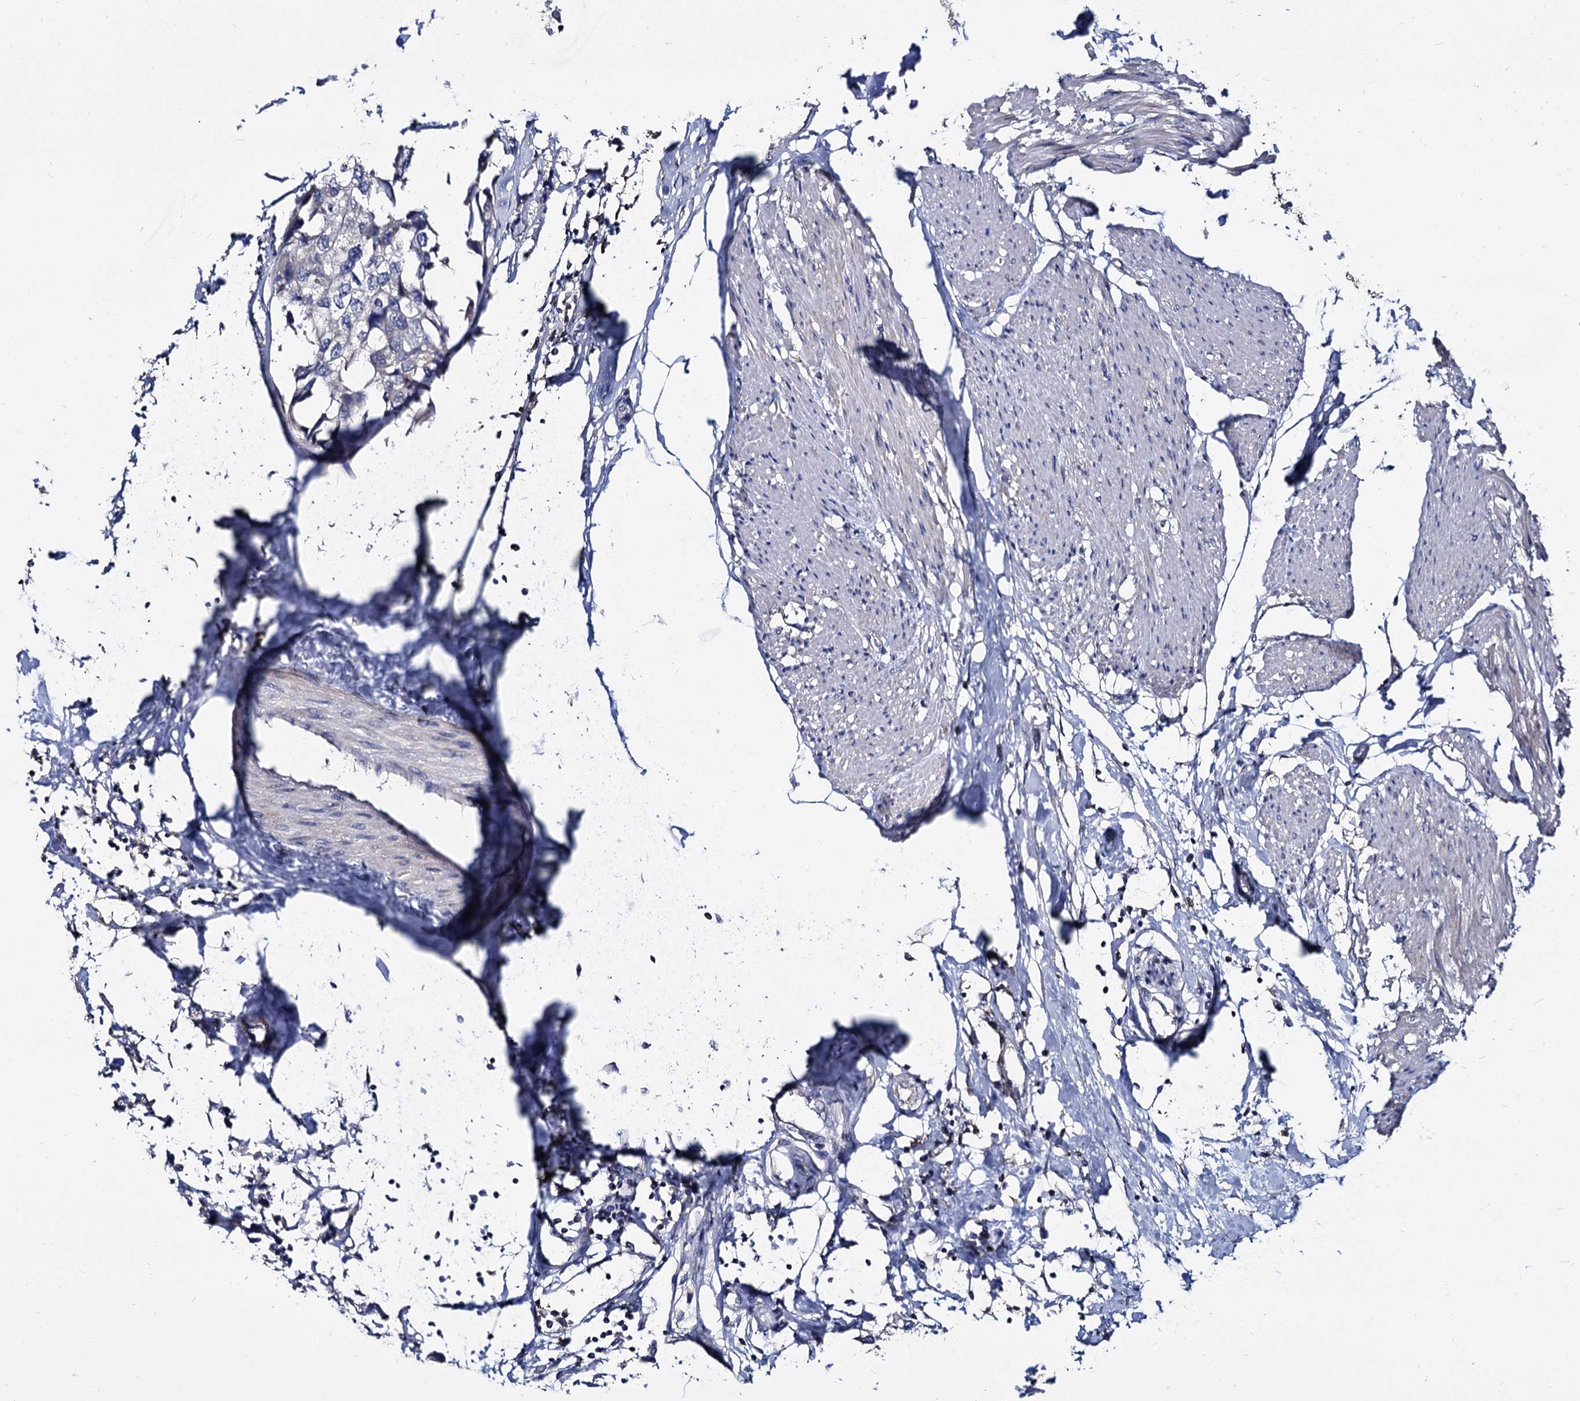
{"staining": {"intensity": "negative", "quantity": "none", "location": "none"}, "tissue": "urothelial cancer", "cell_type": "Tumor cells", "image_type": "cancer", "snomed": [{"axis": "morphology", "description": "Urothelial carcinoma, High grade"}, {"axis": "topography", "description": "Urinary bladder"}], "caption": "Tumor cells are negative for brown protein staining in urothelial cancer.", "gene": "ANKRD13A", "patient": {"sex": "male", "age": 64}}